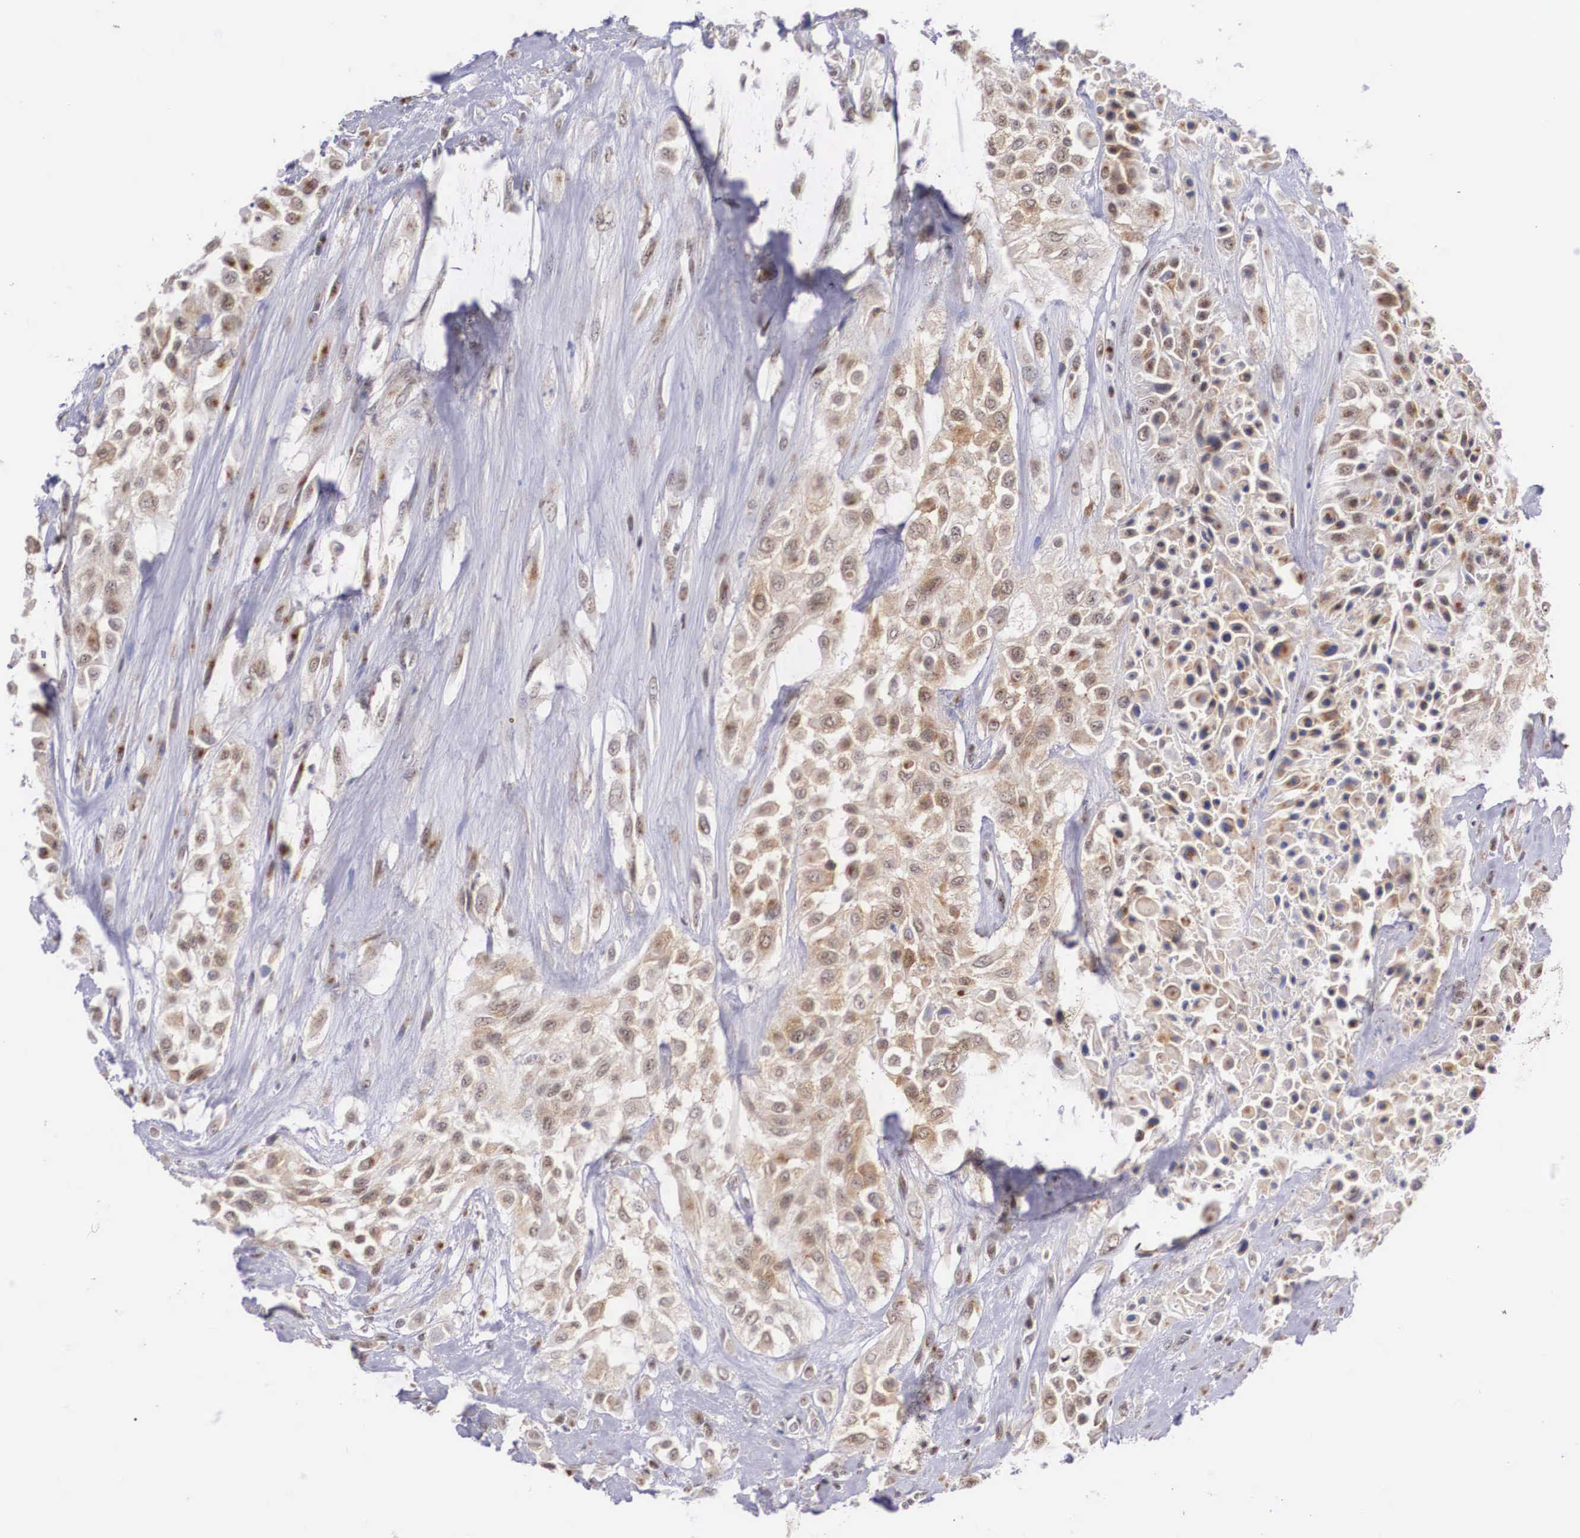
{"staining": {"intensity": "weak", "quantity": "25%-75%", "location": "cytoplasmic/membranous,nuclear"}, "tissue": "urothelial cancer", "cell_type": "Tumor cells", "image_type": "cancer", "snomed": [{"axis": "morphology", "description": "Urothelial carcinoma, High grade"}, {"axis": "topography", "description": "Urinary bladder"}], "caption": "IHC (DAB (3,3'-diaminobenzidine)) staining of urothelial cancer shows weak cytoplasmic/membranous and nuclear protein staining in approximately 25%-75% of tumor cells.", "gene": "NR4A2", "patient": {"sex": "male", "age": 57}}